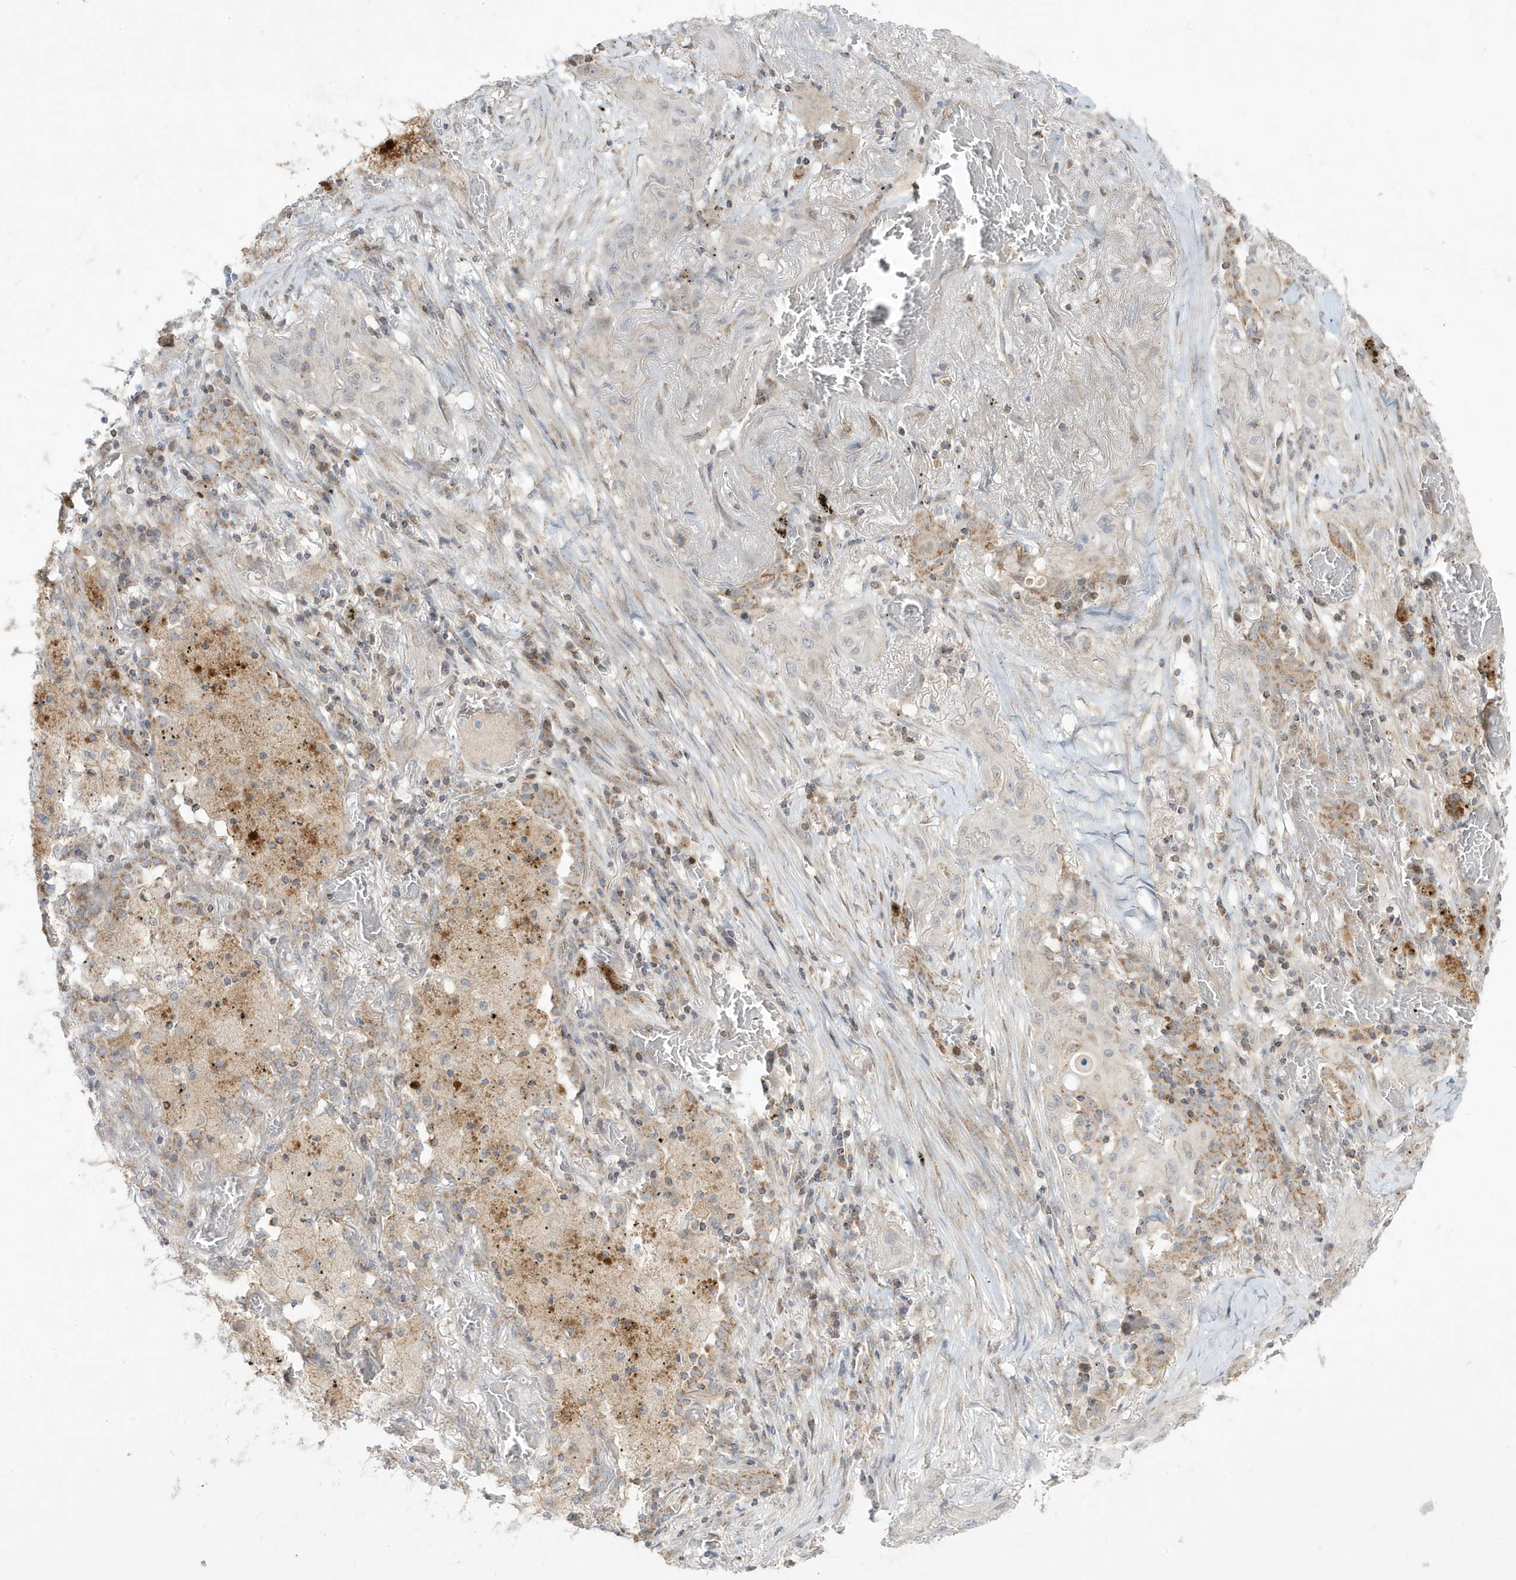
{"staining": {"intensity": "negative", "quantity": "none", "location": "none"}, "tissue": "lung cancer", "cell_type": "Tumor cells", "image_type": "cancer", "snomed": [{"axis": "morphology", "description": "Squamous cell carcinoma, NOS"}, {"axis": "topography", "description": "Lung"}], "caption": "Tumor cells show no significant protein positivity in lung squamous cell carcinoma.", "gene": "ADAMTSL3", "patient": {"sex": "female", "age": 47}}